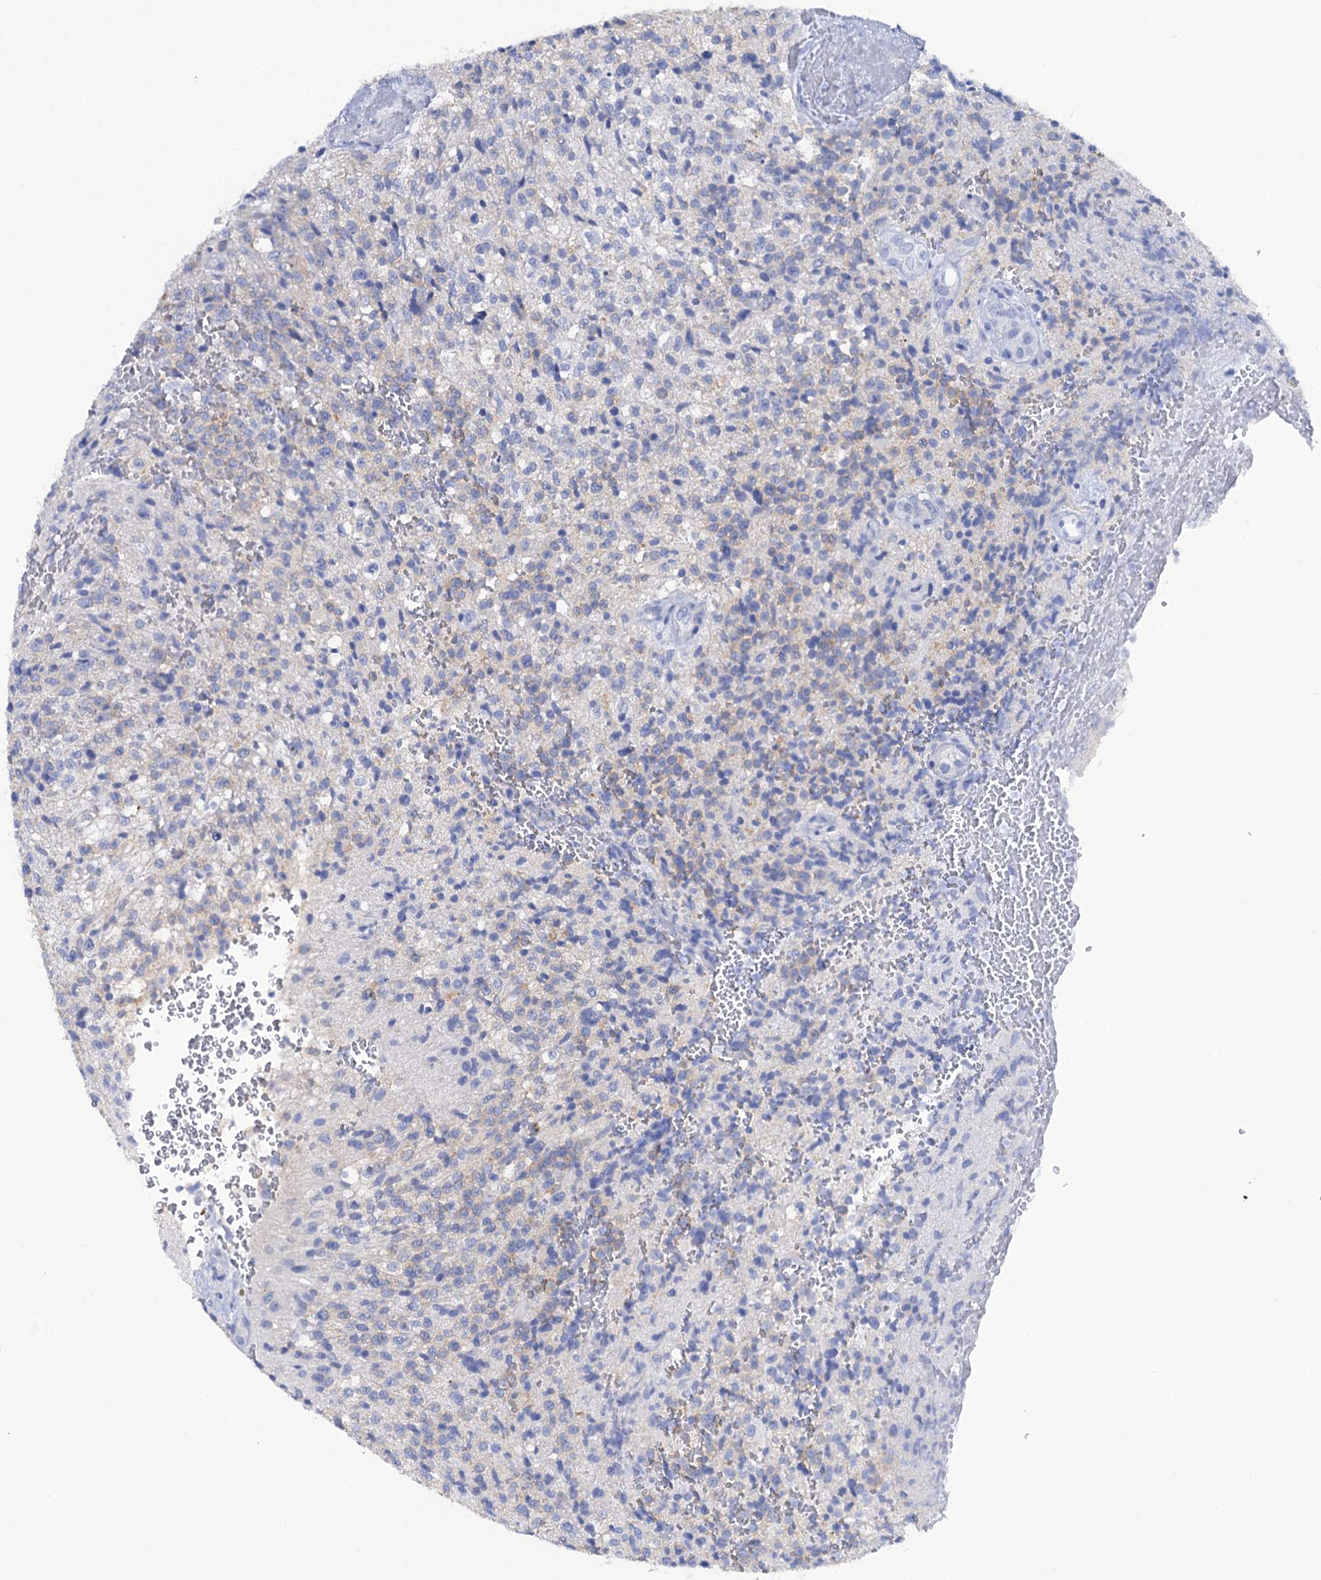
{"staining": {"intensity": "negative", "quantity": "none", "location": "none"}, "tissue": "glioma", "cell_type": "Tumor cells", "image_type": "cancer", "snomed": [{"axis": "morphology", "description": "Glioma, malignant, High grade"}, {"axis": "topography", "description": "Brain"}], "caption": "Tumor cells are negative for protein expression in human malignant glioma (high-grade).", "gene": "RAB3IP", "patient": {"sex": "male", "age": 56}}